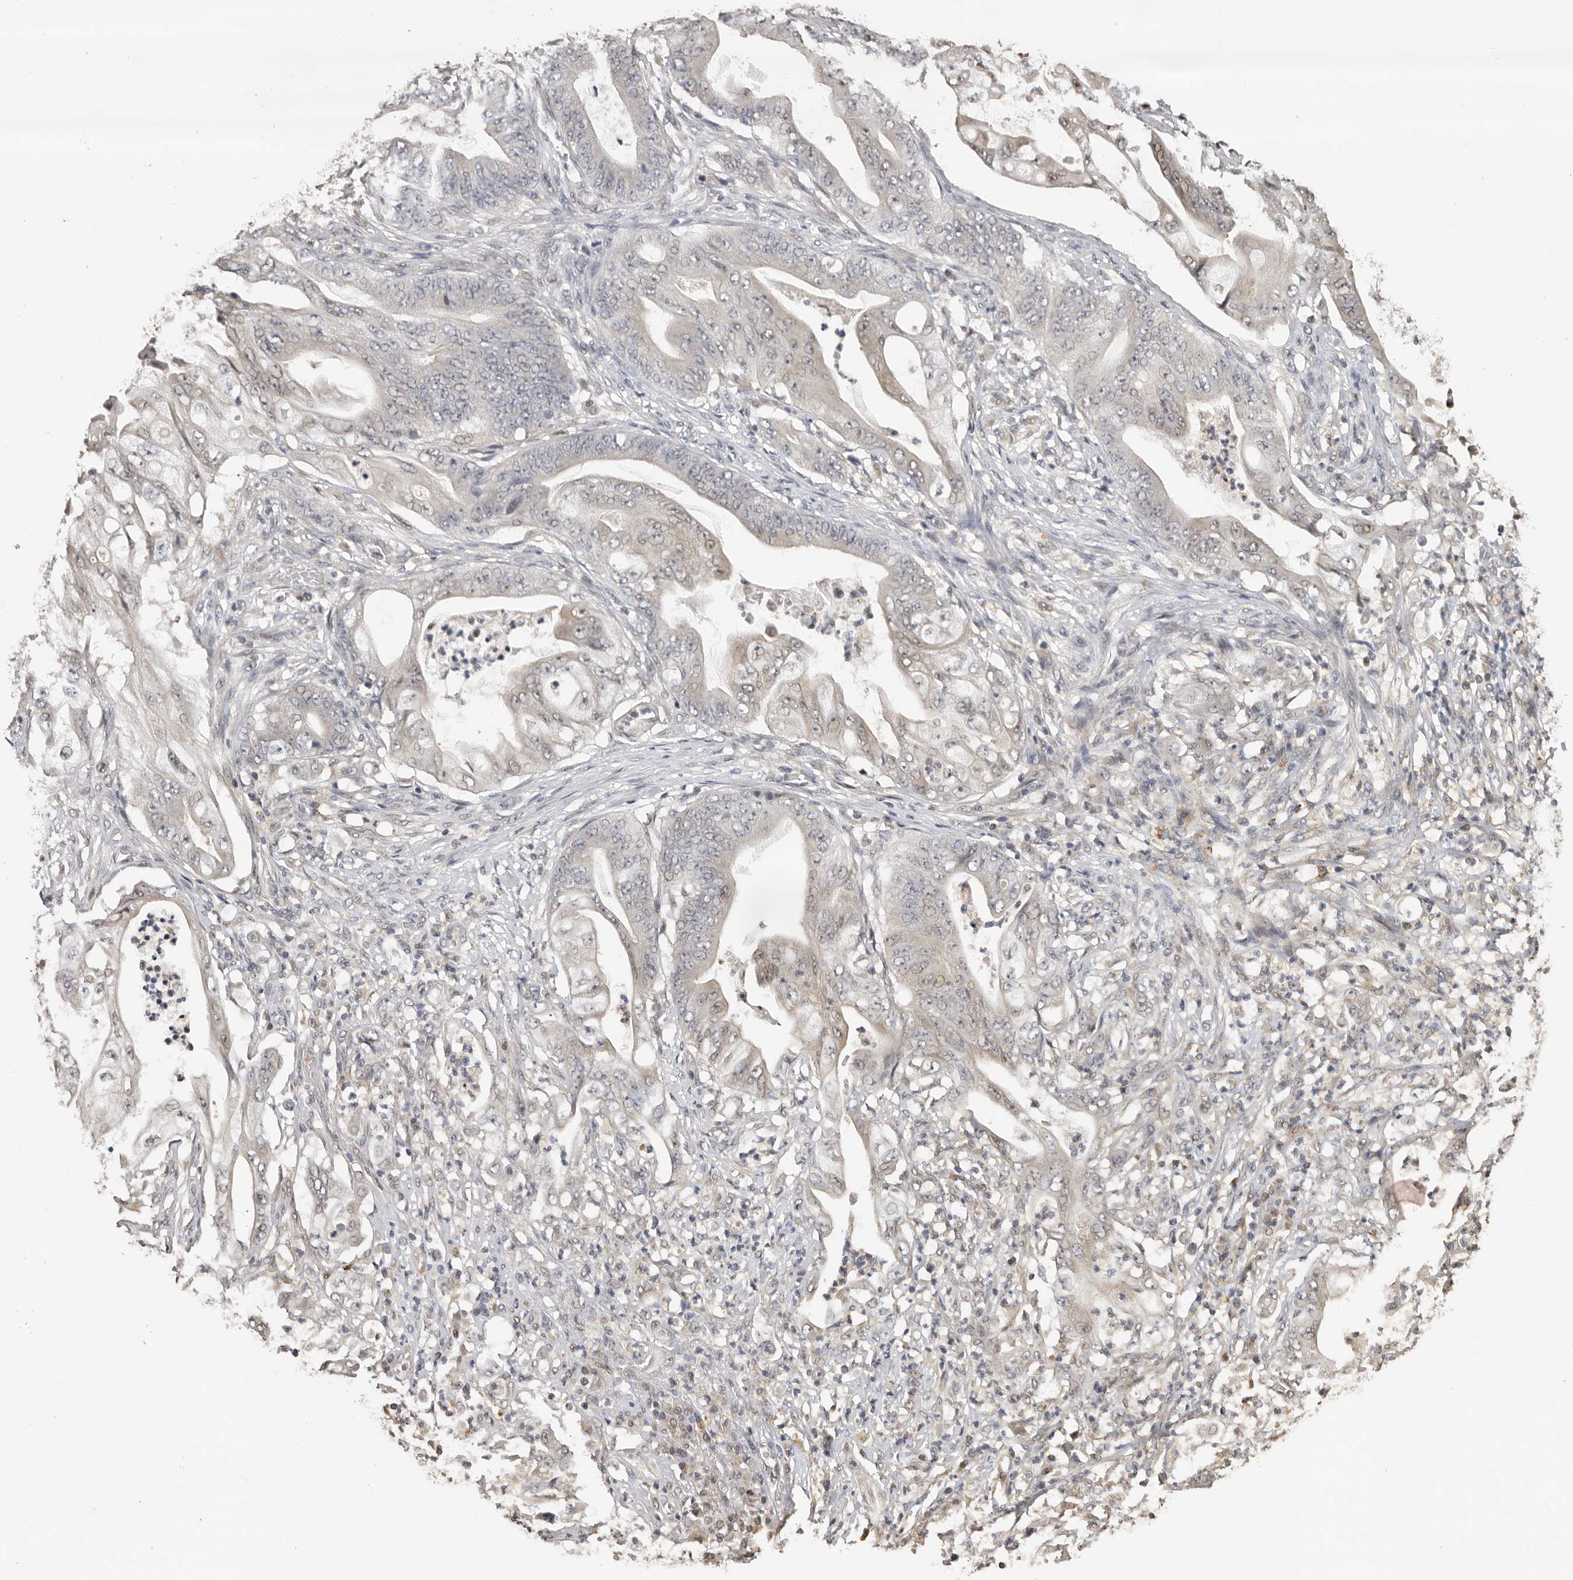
{"staining": {"intensity": "weak", "quantity": "<25%", "location": "cytoplasmic/membranous,nuclear"}, "tissue": "stomach cancer", "cell_type": "Tumor cells", "image_type": "cancer", "snomed": [{"axis": "morphology", "description": "Adenocarcinoma, NOS"}, {"axis": "topography", "description": "Stomach"}], "caption": "Micrograph shows no significant protein expression in tumor cells of adenocarcinoma (stomach).", "gene": "KIF2B", "patient": {"sex": "female", "age": 73}}